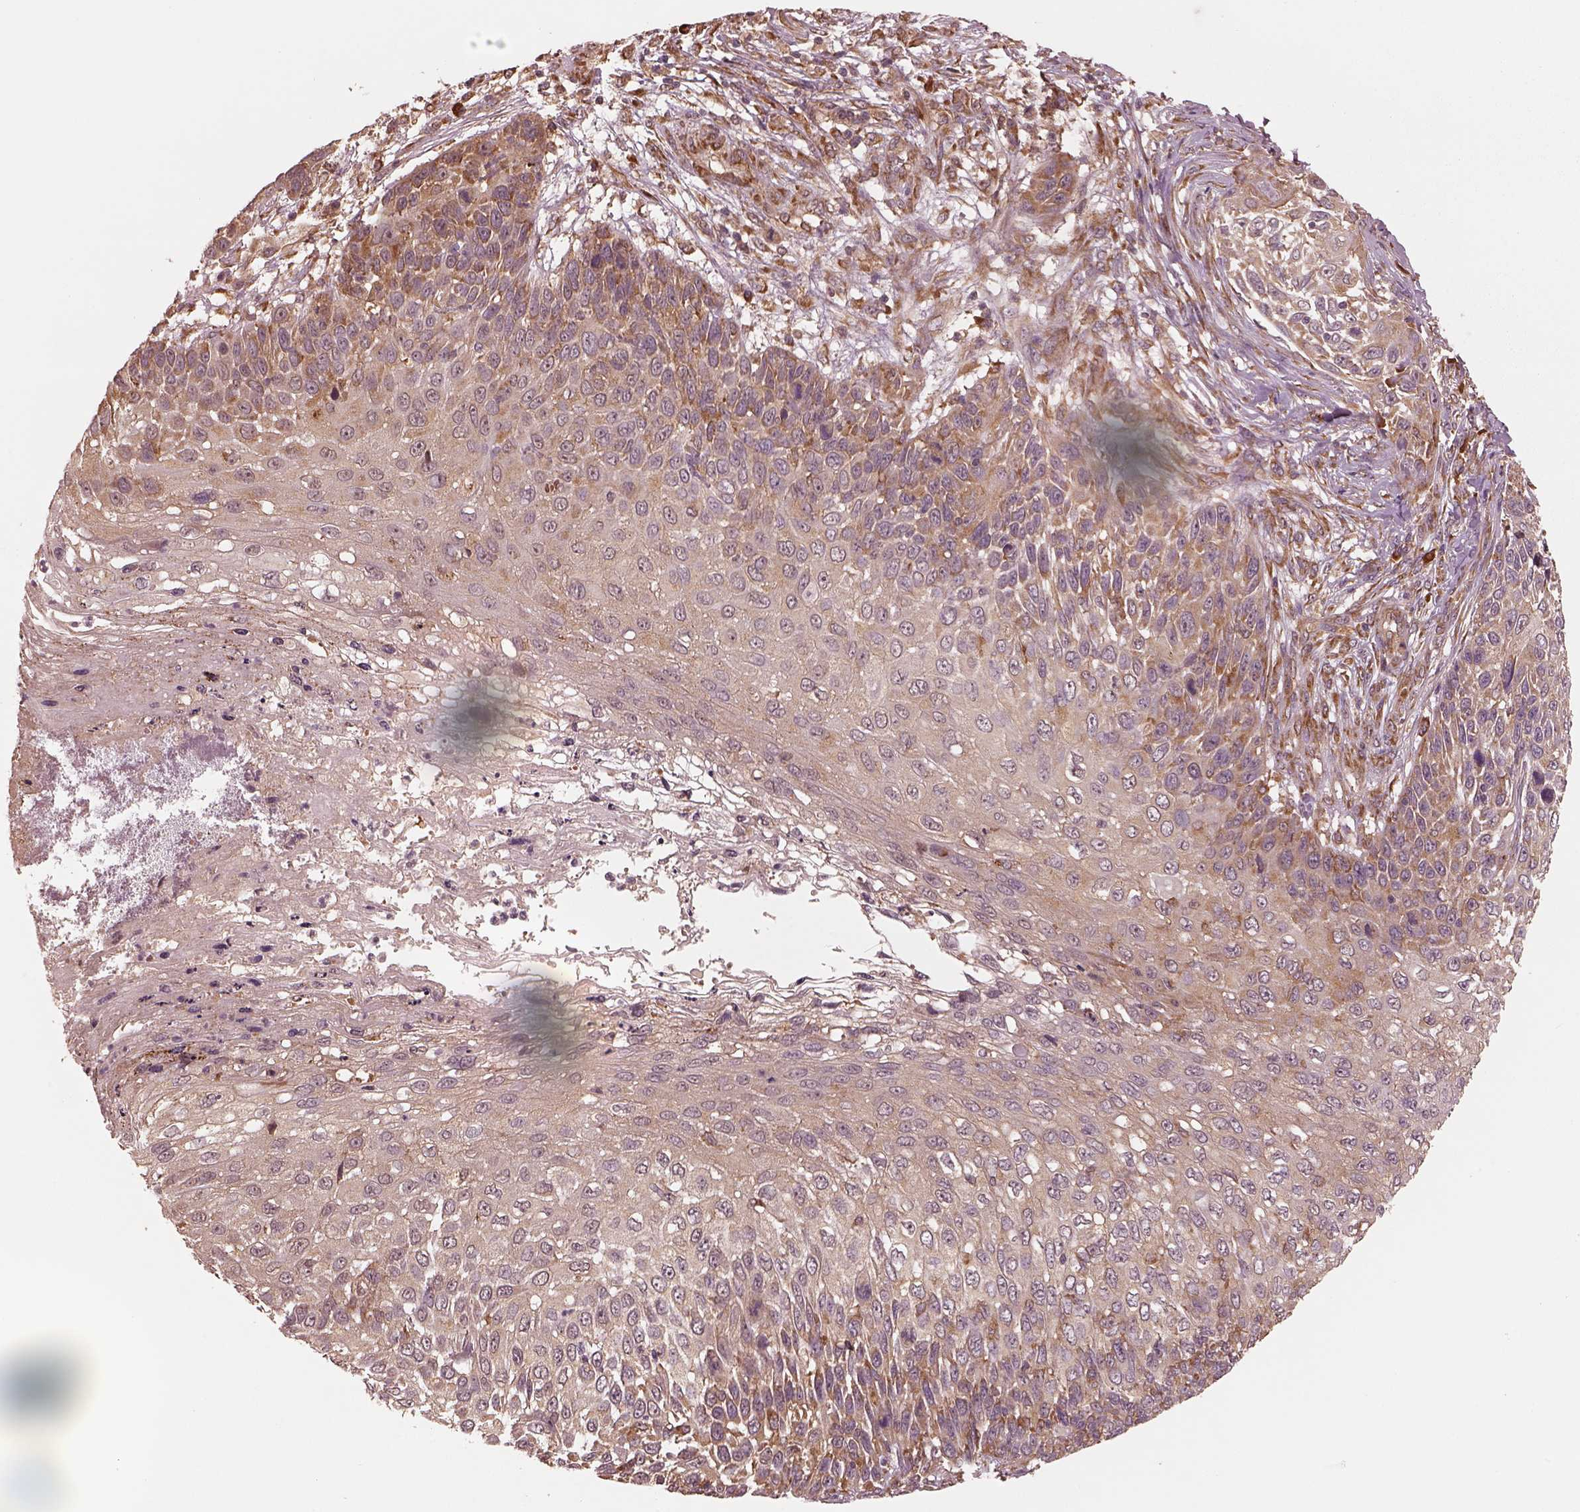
{"staining": {"intensity": "weak", "quantity": "25%-75%", "location": "cytoplasmic/membranous"}, "tissue": "skin cancer", "cell_type": "Tumor cells", "image_type": "cancer", "snomed": [{"axis": "morphology", "description": "Squamous cell carcinoma, NOS"}, {"axis": "topography", "description": "Skin"}], "caption": "Tumor cells show low levels of weak cytoplasmic/membranous expression in about 25%-75% of cells in skin cancer (squamous cell carcinoma).", "gene": "RPS5", "patient": {"sex": "male", "age": 92}}